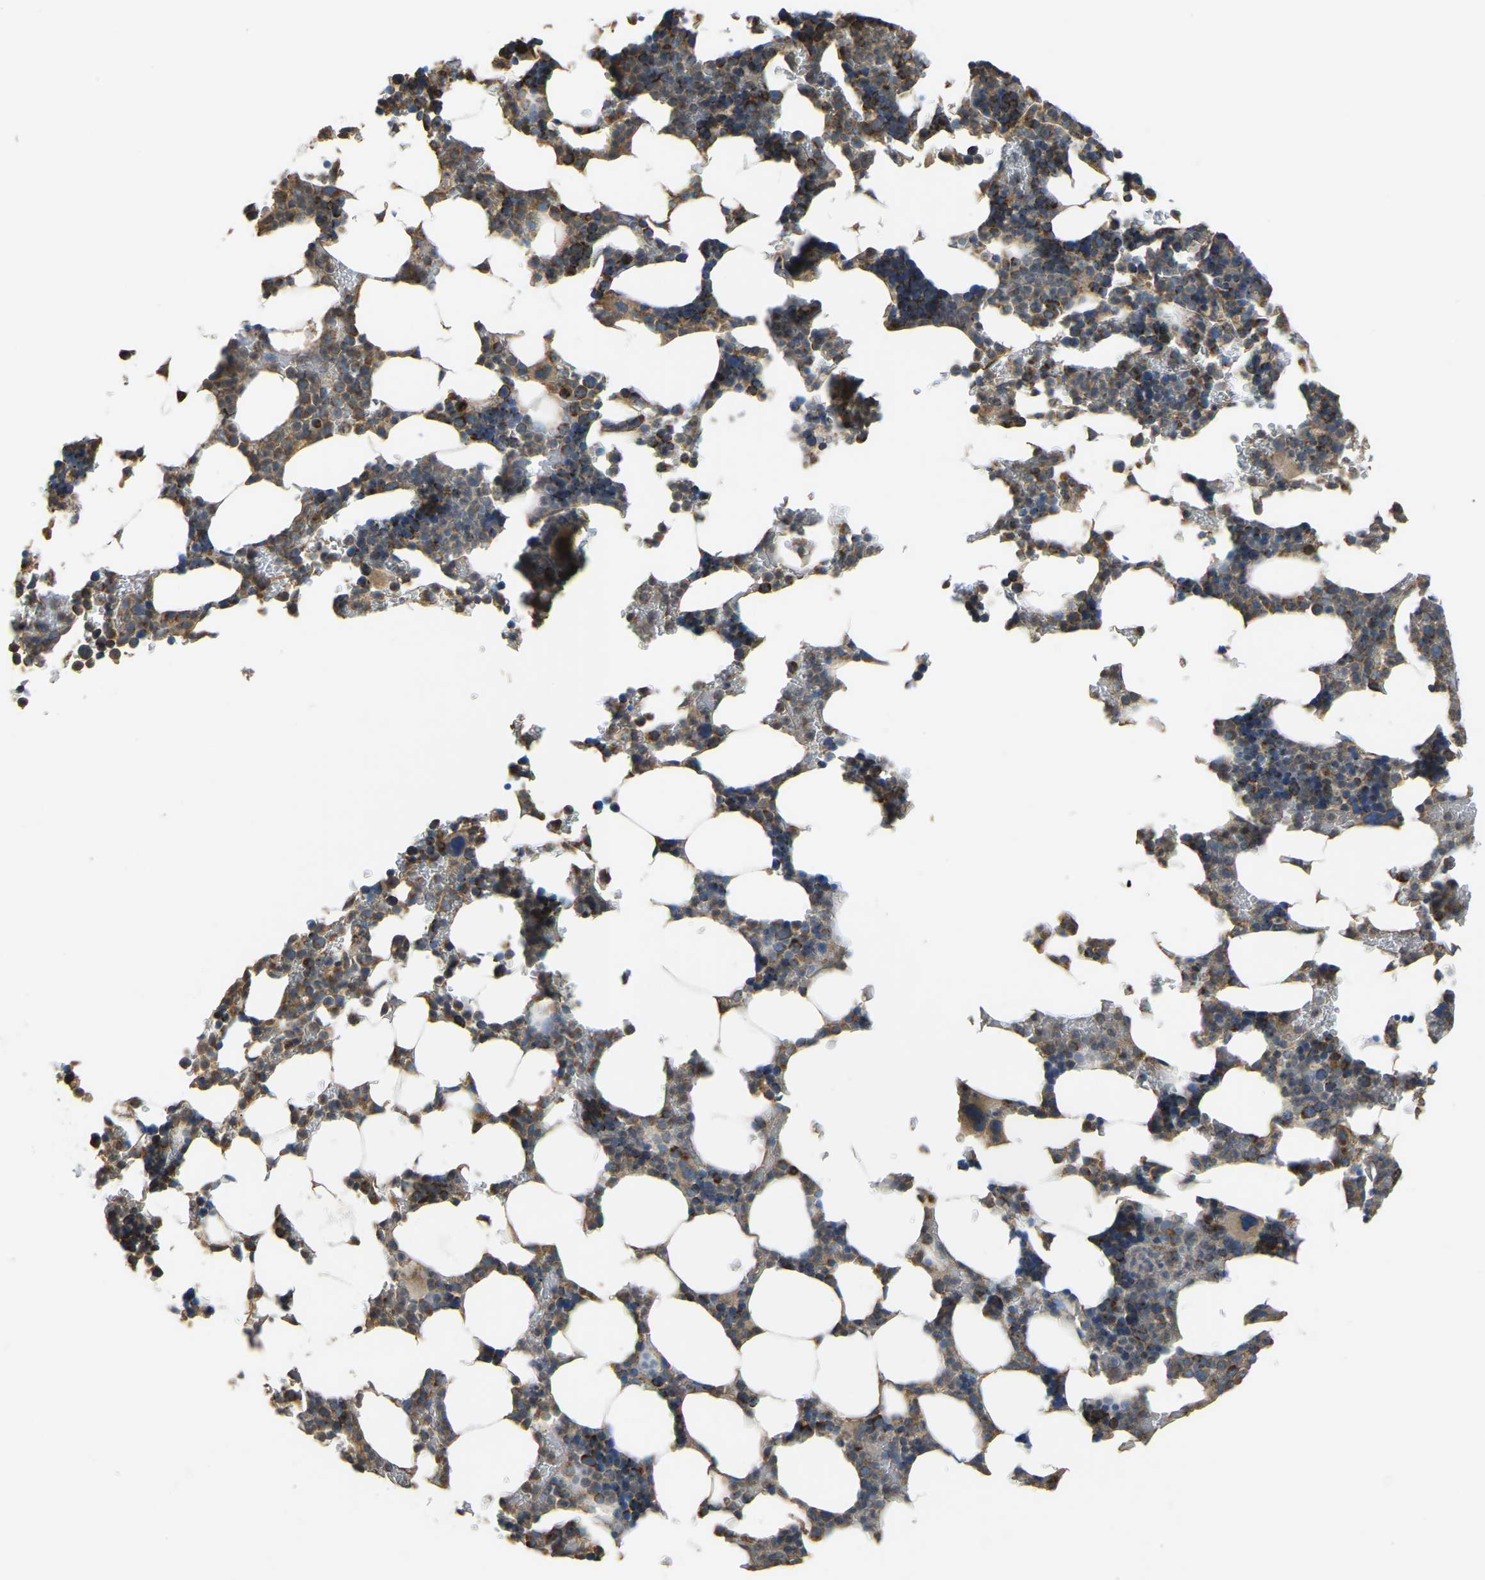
{"staining": {"intensity": "moderate", "quantity": "25%-75%", "location": "cytoplasmic/membranous"}, "tissue": "bone marrow", "cell_type": "Hematopoietic cells", "image_type": "normal", "snomed": [{"axis": "morphology", "description": "Normal tissue, NOS"}, {"axis": "topography", "description": "Bone marrow"}], "caption": "Protein staining of unremarkable bone marrow displays moderate cytoplasmic/membranous staining in approximately 25%-75% of hematopoietic cells. Nuclei are stained in blue.", "gene": "PSMD7", "patient": {"sex": "female", "age": 81}}